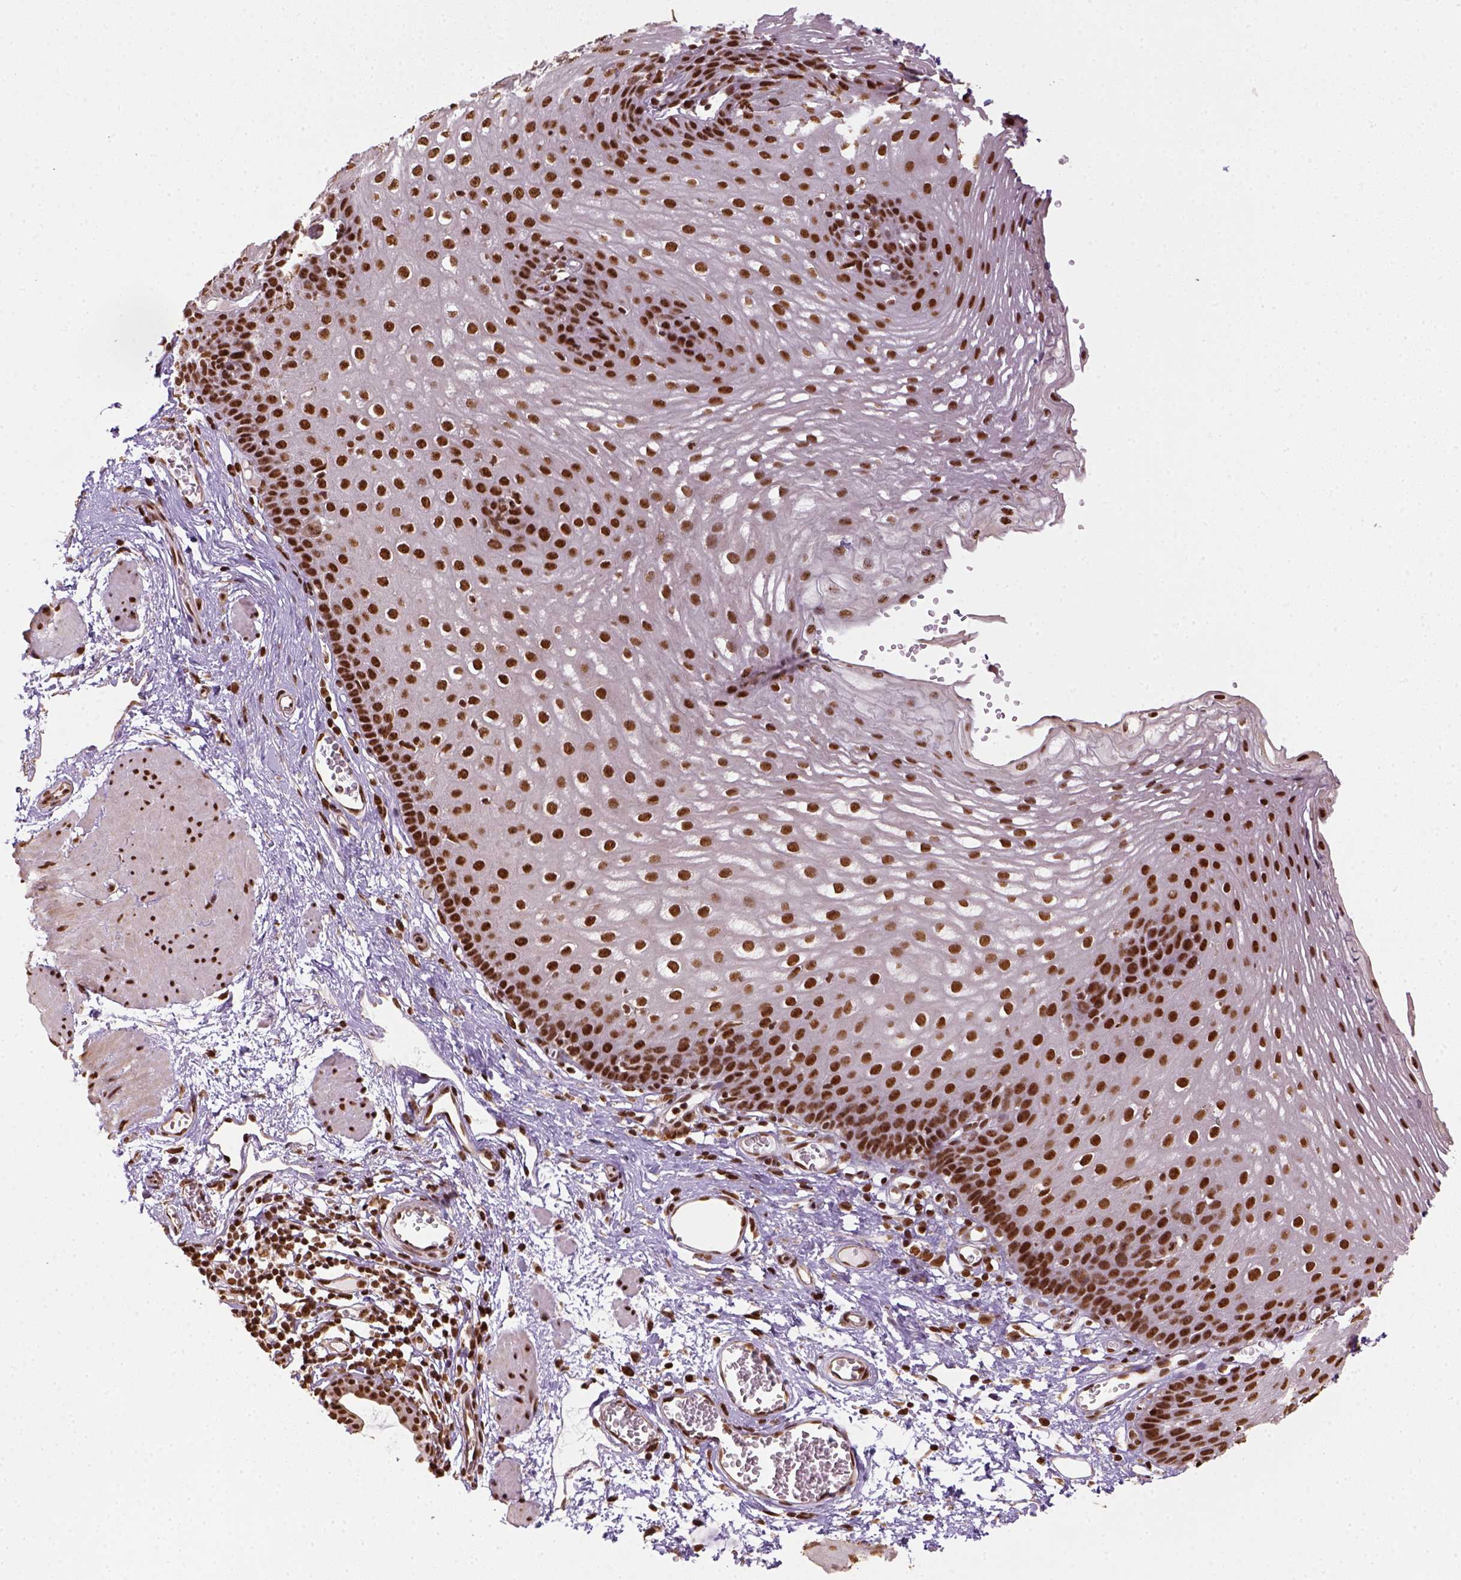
{"staining": {"intensity": "strong", "quantity": ">75%", "location": "nuclear"}, "tissue": "esophagus", "cell_type": "Squamous epithelial cells", "image_type": "normal", "snomed": [{"axis": "morphology", "description": "Normal tissue, NOS"}, {"axis": "topography", "description": "Esophagus"}], "caption": "Protein expression by immunohistochemistry (IHC) displays strong nuclear positivity in approximately >75% of squamous epithelial cells in unremarkable esophagus.", "gene": "CCAR1", "patient": {"sex": "male", "age": 72}}